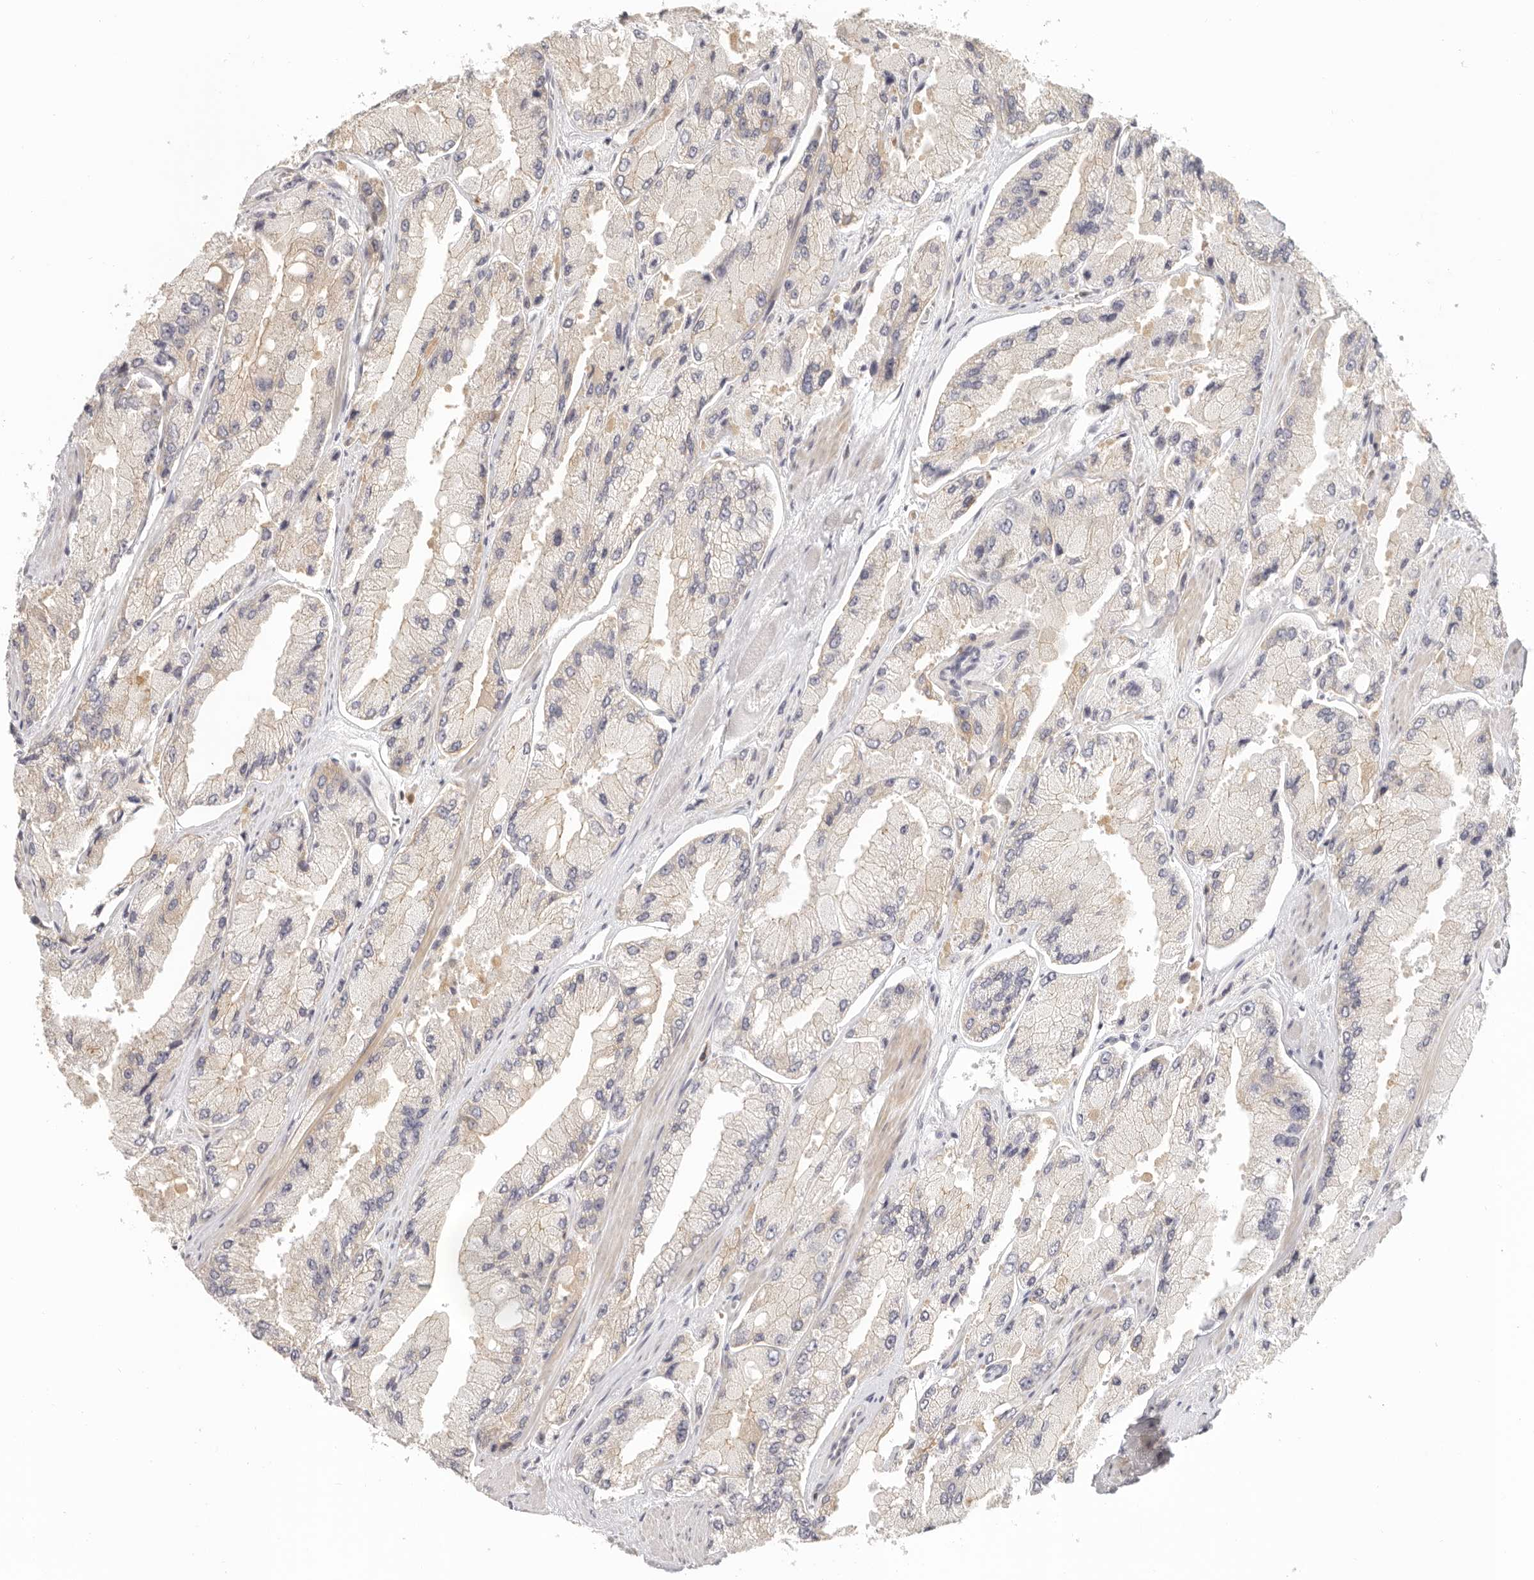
{"staining": {"intensity": "negative", "quantity": "none", "location": "none"}, "tissue": "prostate cancer", "cell_type": "Tumor cells", "image_type": "cancer", "snomed": [{"axis": "morphology", "description": "Adenocarcinoma, High grade"}, {"axis": "topography", "description": "Prostate"}], "caption": "Tumor cells are negative for protein expression in human high-grade adenocarcinoma (prostate). Brightfield microscopy of IHC stained with DAB (brown) and hematoxylin (blue), captured at high magnification.", "gene": "ANXA9", "patient": {"sex": "male", "age": 58}}